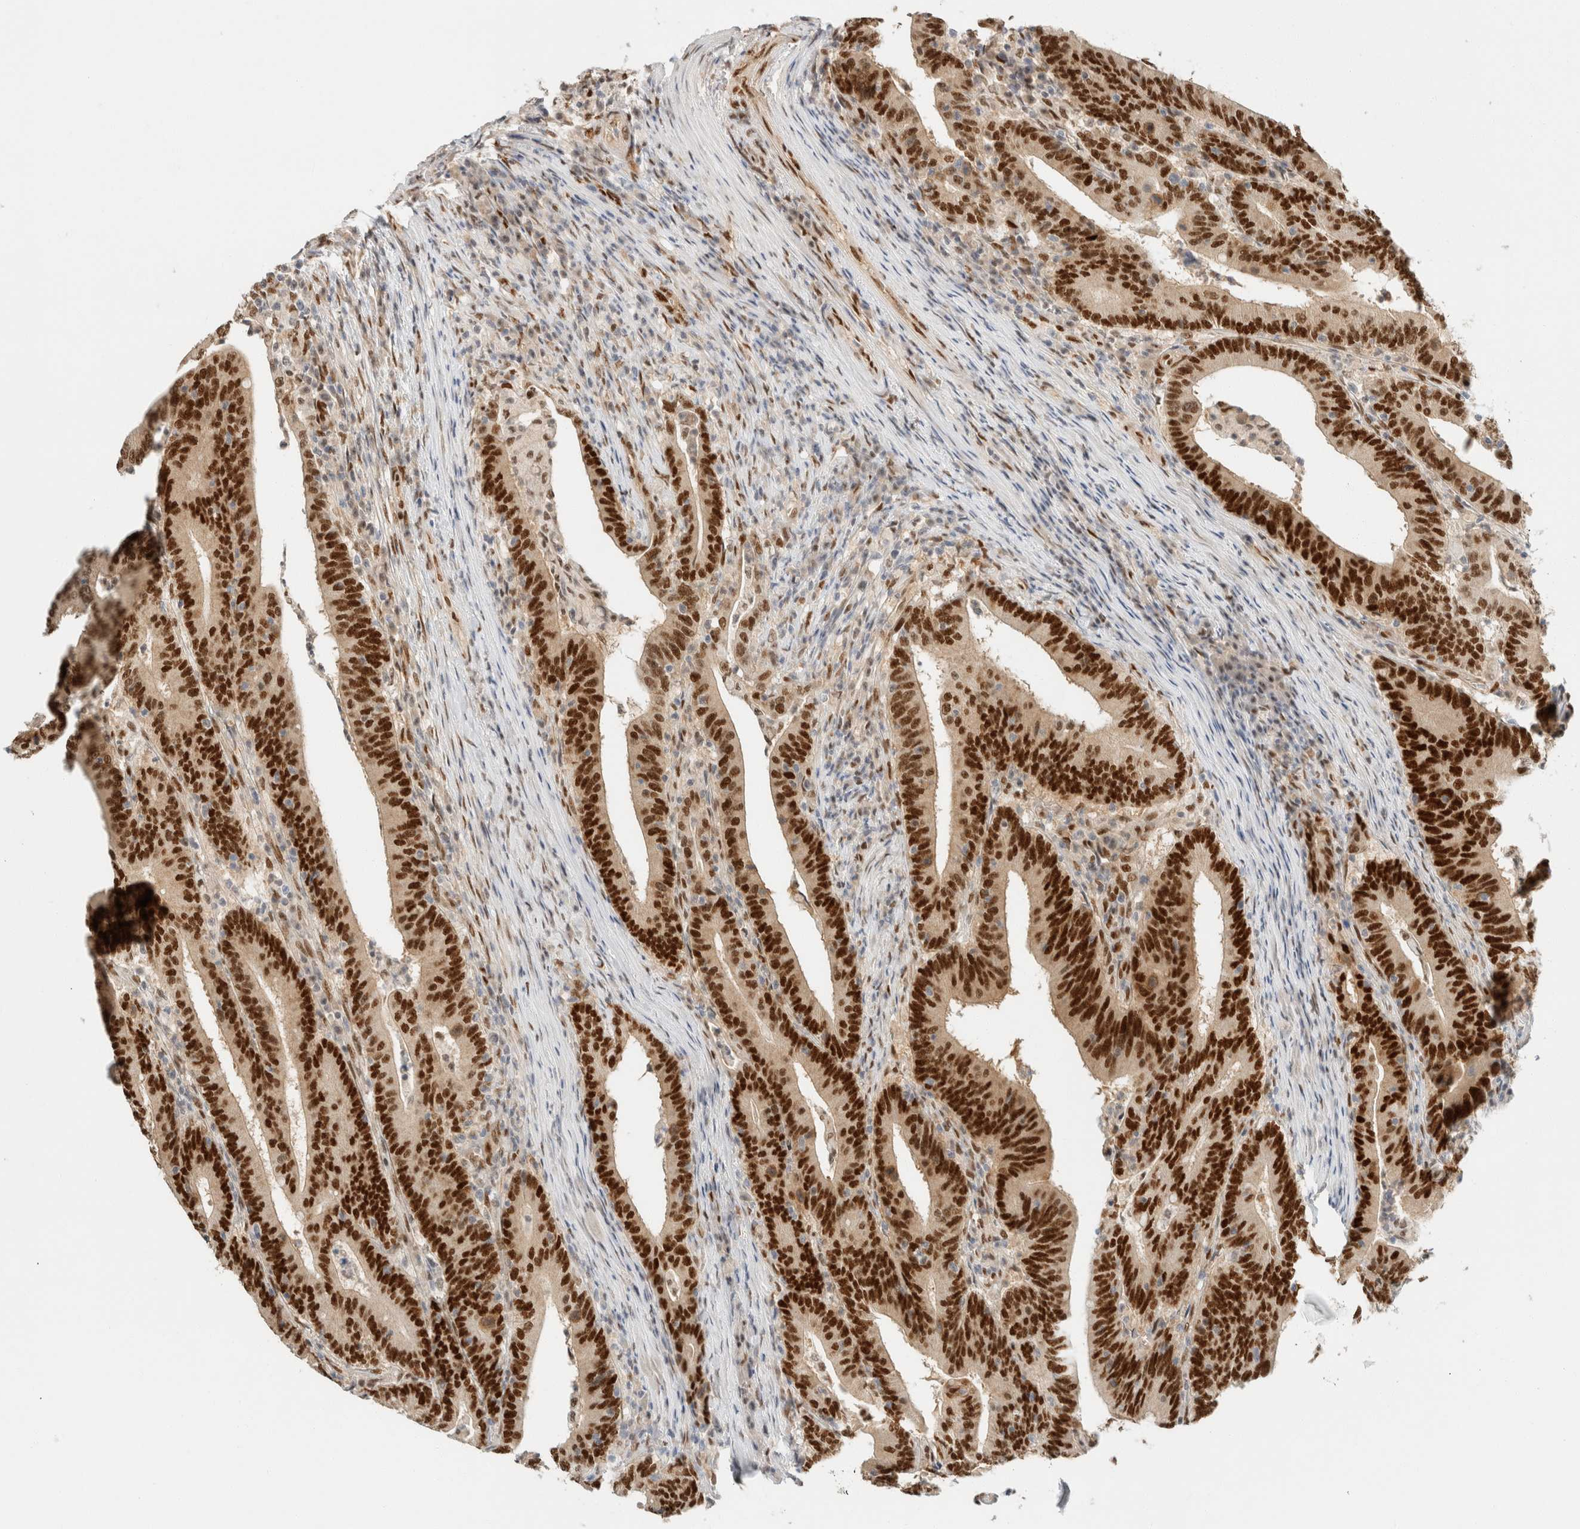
{"staining": {"intensity": "strong", "quantity": ">75%", "location": "nuclear"}, "tissue": "colorectal cancer", "cell_type": "Tumor cells", "image_type": "cancer", "snomed": [{"axis": "morphology", "description": "Adenocarcinoma, NOS"}, {"axis": "topography", "description": "Colon"}], "caption": "Immunohistochemistry (IHC) of colorectal adenocarcinoma shows high levels of strong nuclear positivity in about >75% of tumor cells.", "gene": "ZNF768", "patient": {"sex": "female", "age": 66}}